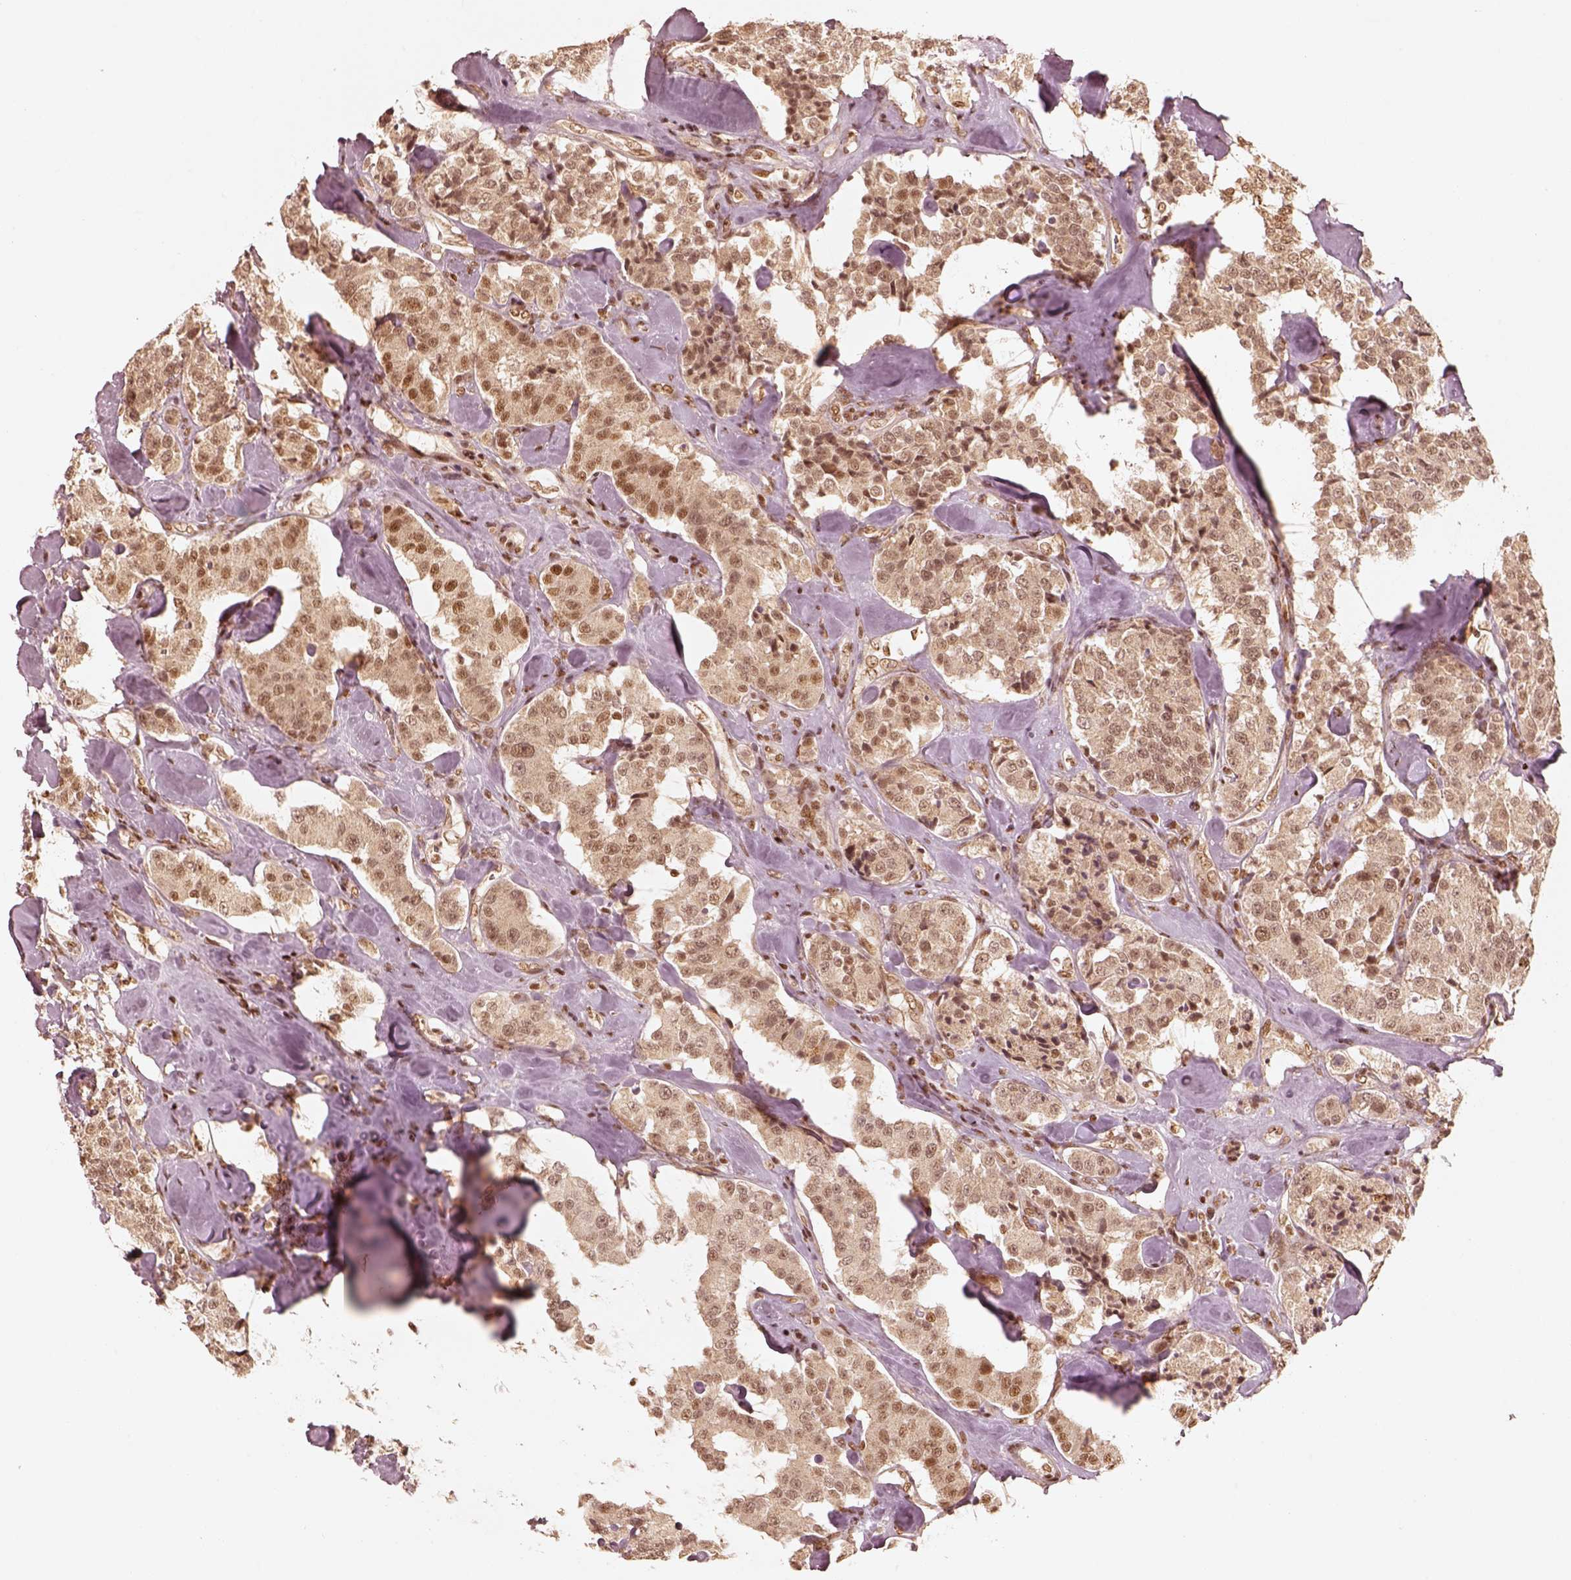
{"staining": {"intensity": "moderate", "quantity": "25%-75%", "location": "nuclear"}, "tissue": "carcinoid", "cell_type": "Tumor cells", "image_type": "cancer", "snomed": [{"axis": "morphology", "description": "Carcinoid, malignant, NOS"}, {"axis": "topography", "description": "Pancreas"}], "caption": "Immunohistochemical staining of carcinoid reveals moderate nuclear protein expression in about 25%-75% of tumor cells.", "gene": "GMEB2", "patient": {"sex": "male", "age": 41}}